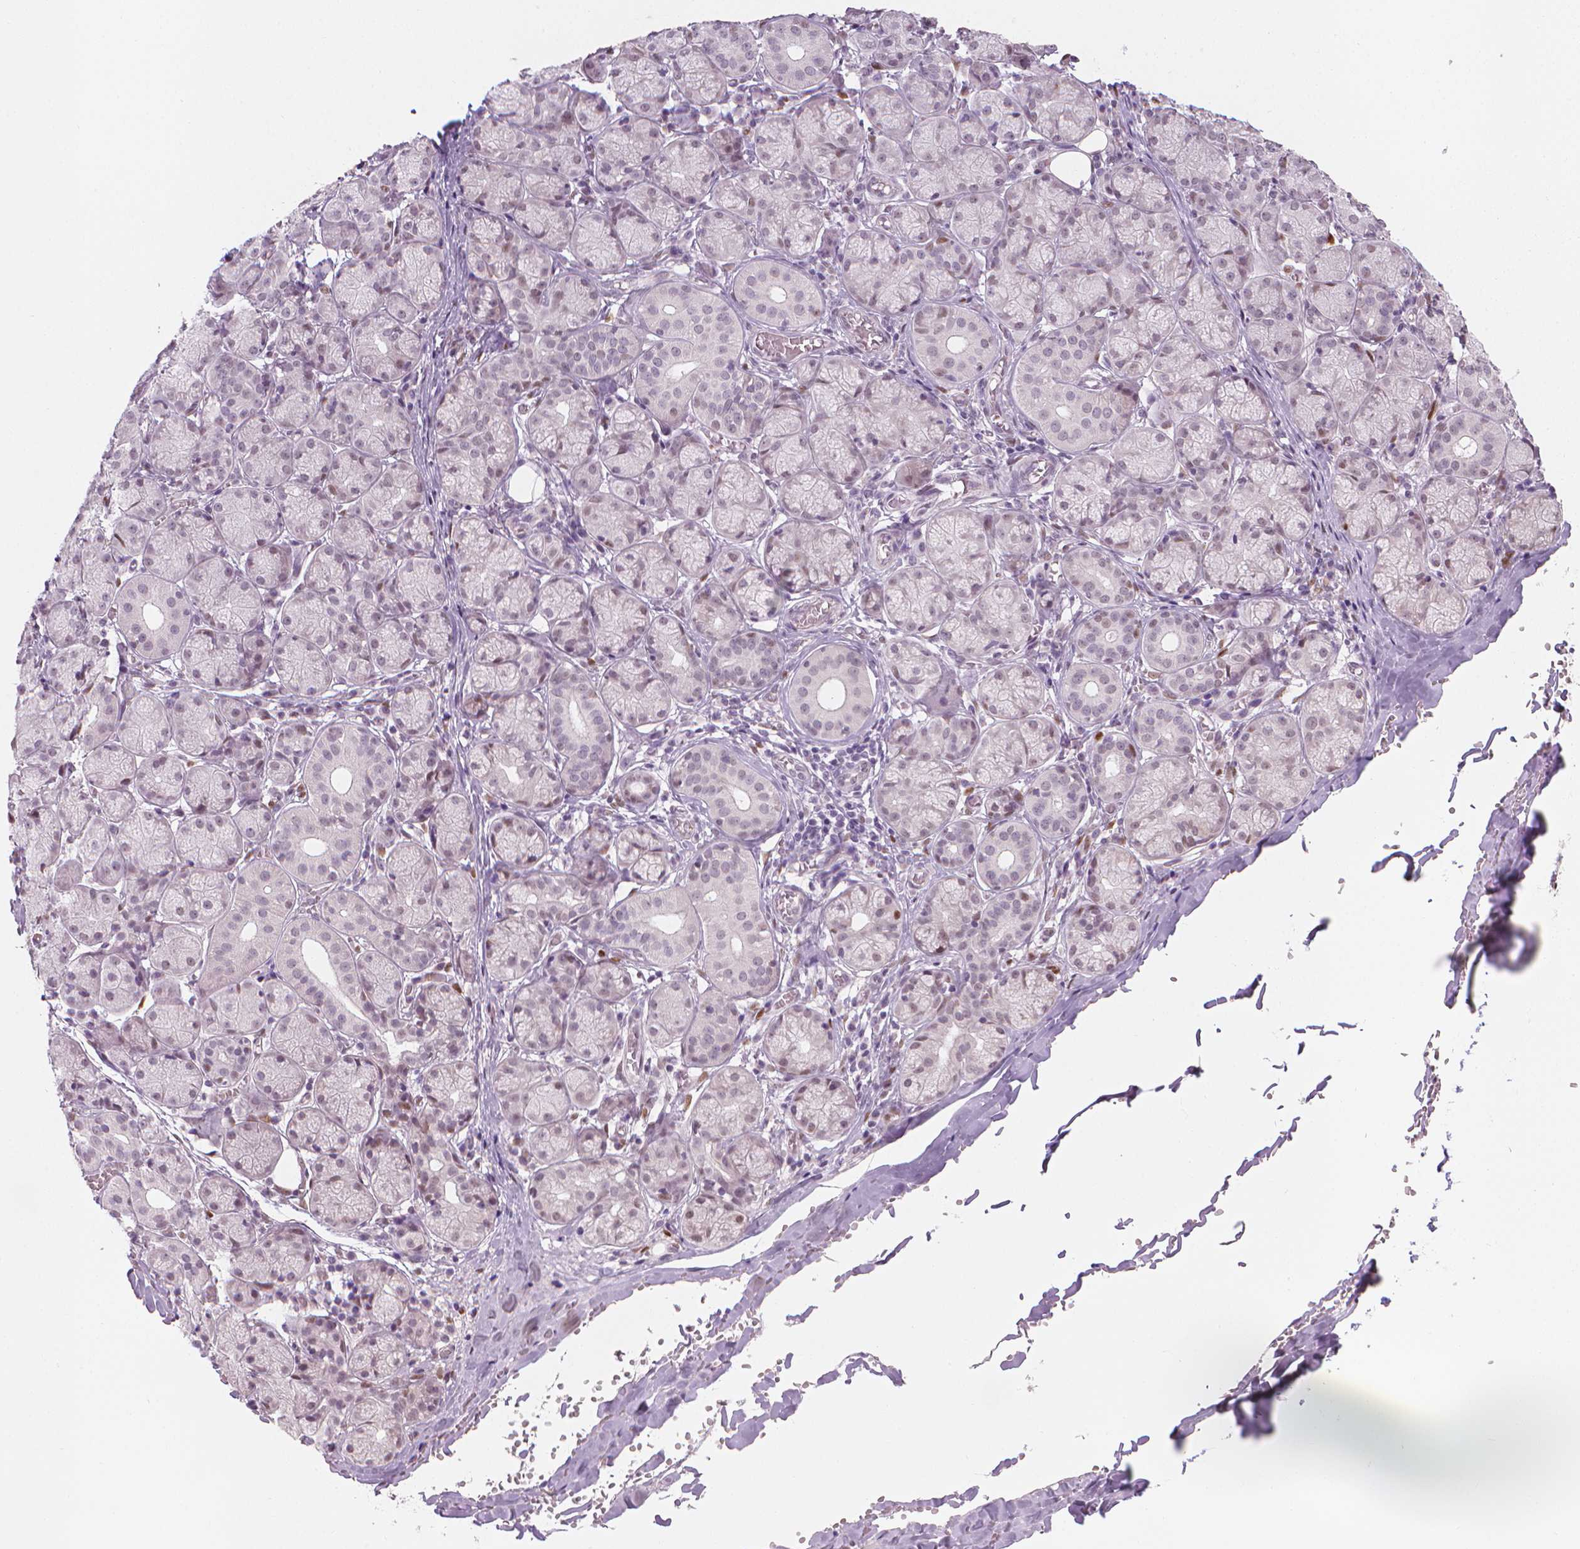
{"staining": {"intensity": "weak", "quantity": "<25%", "location": "nuclear"}, "tissue": "salivary gland", "cell_type": "Glandular cells", "image_type": "normal", "snomed": [{"axis": "morphology", "description": "Normal tissue, NOS"}, {"axis": "topography", "description": "Salivary gland"}, {"axis": "topography", "description": "Peripheral nerve tissue"}], "caption": "IHC image of benign human salivary gland stained for a protein (brown), which shows no positivity in glandular cells. (Stains: DAB (3,3'-diaminobenzidine) immunohistochemistry (IHC) with hematoxylin counter stain, Microscopy: brightfield microscopy at high magnification).", "gene": "CDKN1C", "patient": {"sex": "female", "age": 24}}